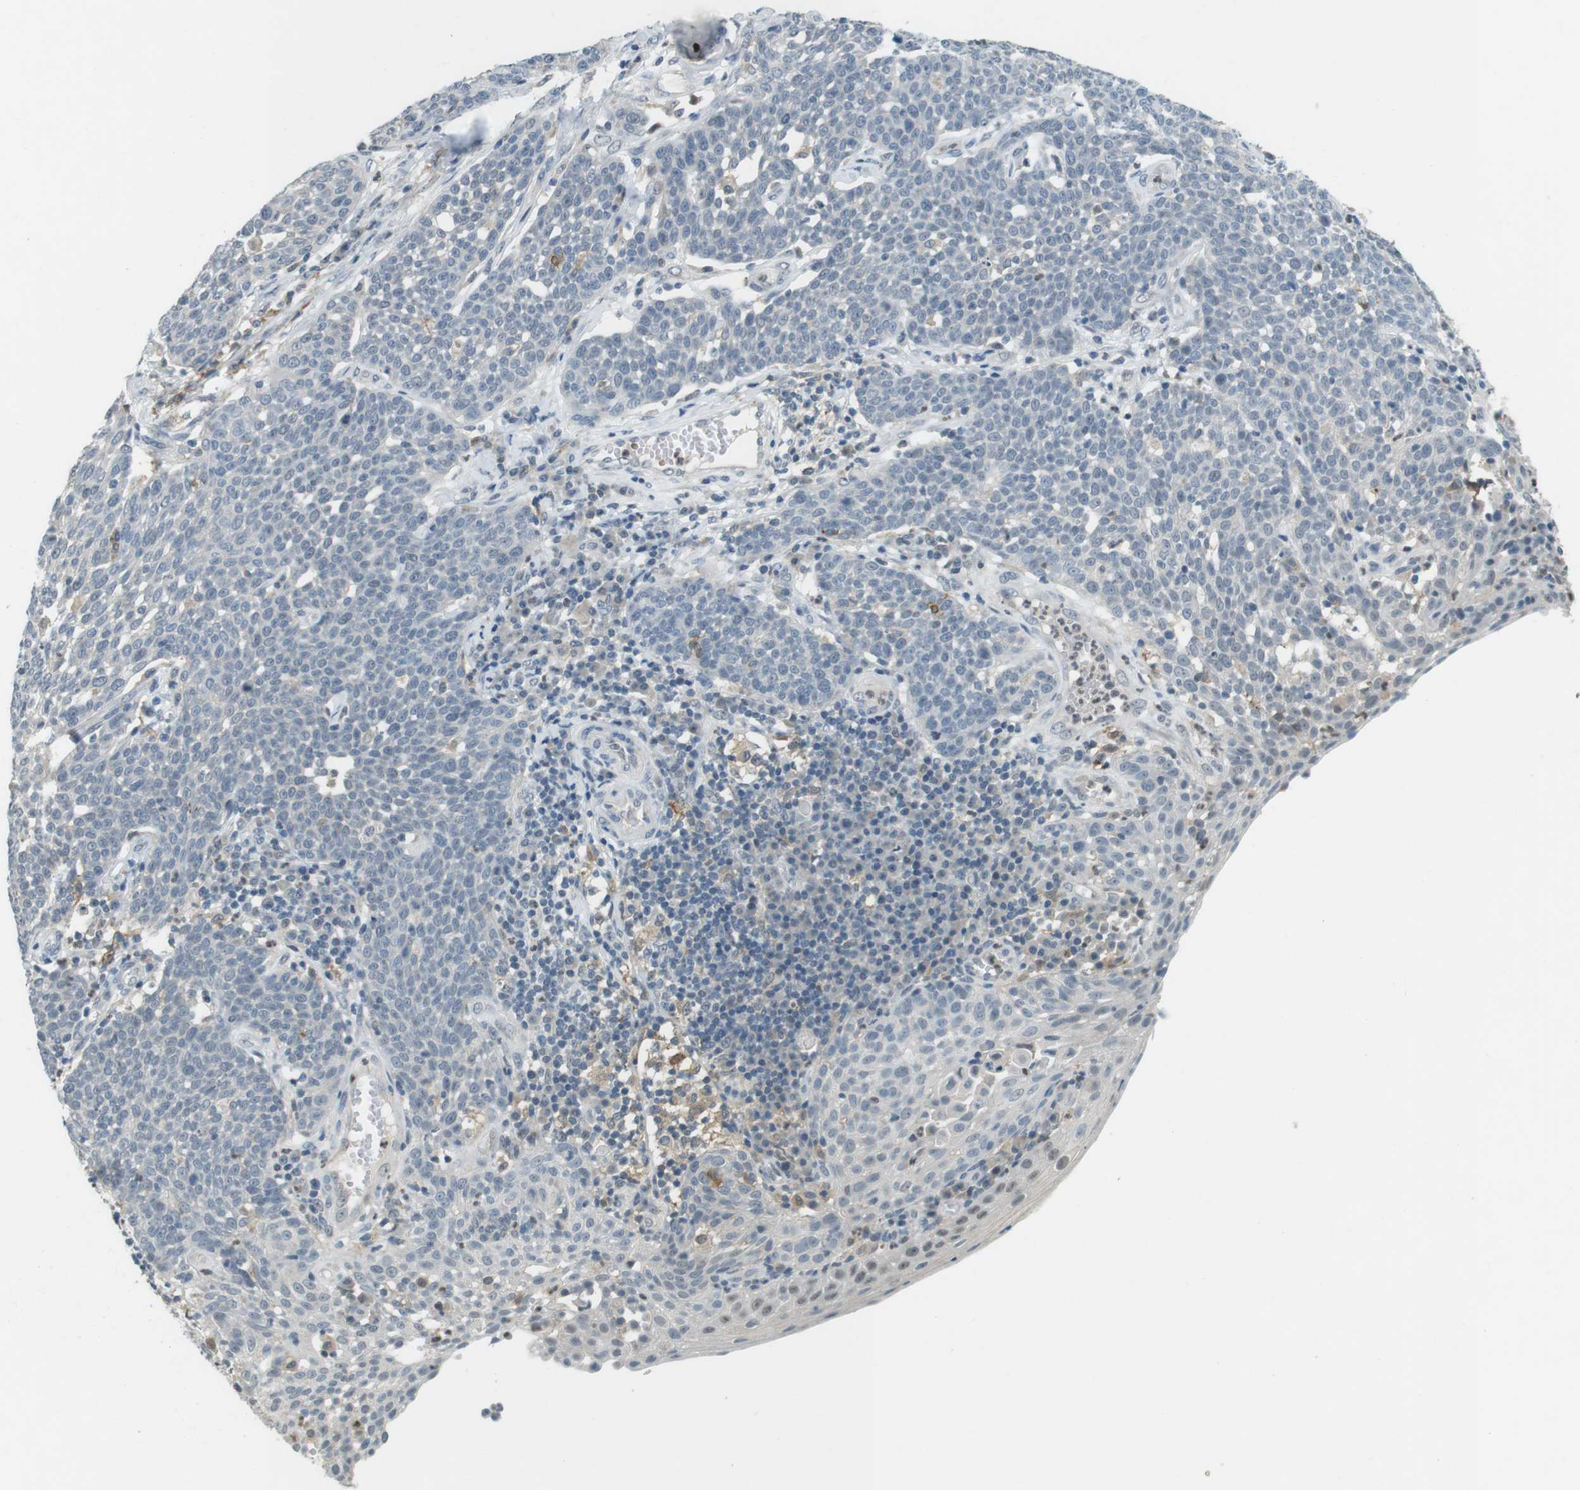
{"staining": {"intensity": "negative", "quantity": "none", "location": "none"}, "tissue": "cervical cancer", "cell_type": "Tumor cells", "image_type": "cancer", "snomed": [{"axis": "morphology", "description": "Squamous cell carcinoma, NOS"}, {"axis": "topography", "description": "Cervix"}], "caption": "The photomicrograph shows no staining of tumor cells in cervical cancer (squamous cell carcinoma).", "gene": "CDK14", "patient": {"sex": "female", "age": 34}}